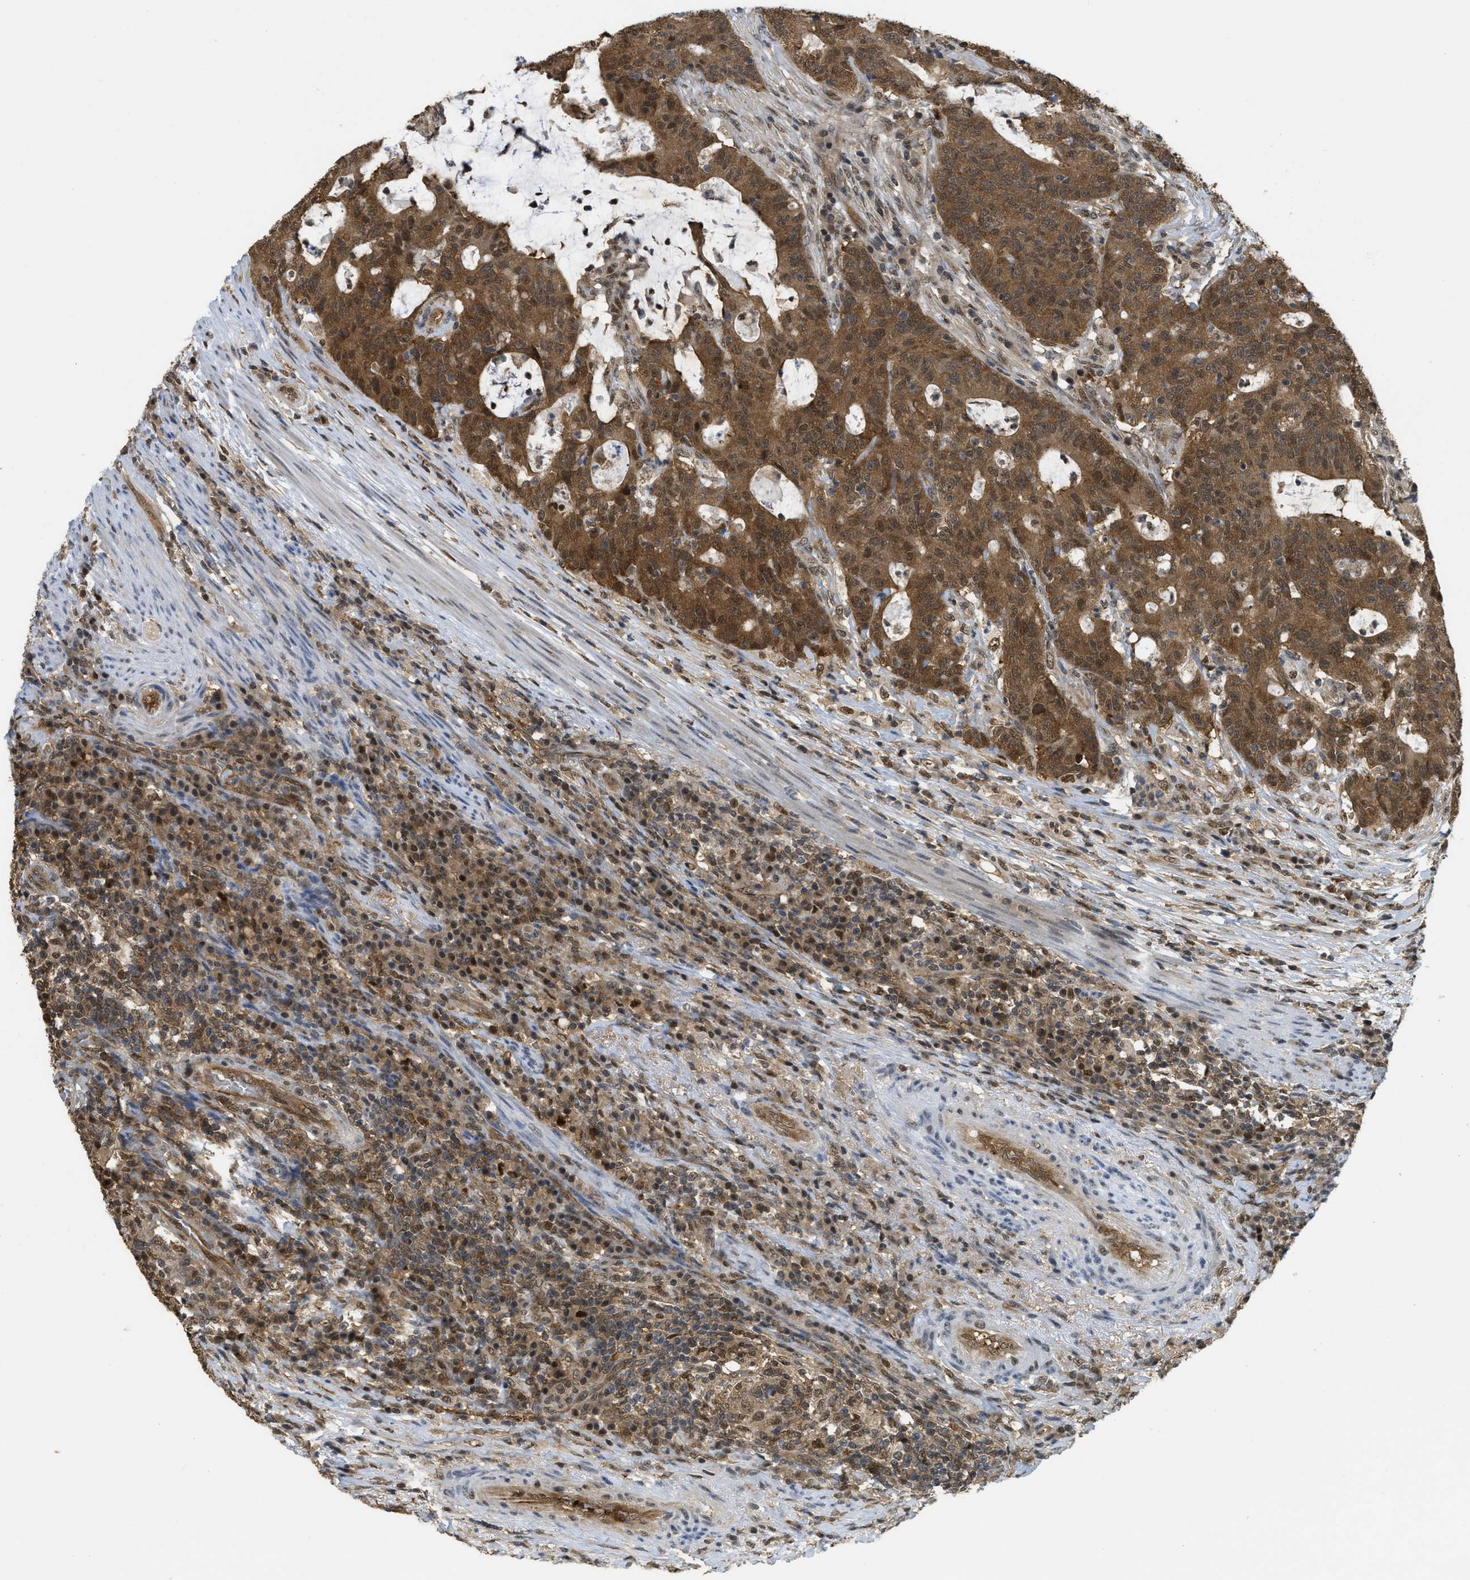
{"staining": {"intensity": "moderate", "quantity": ">75%", "location": "cytoplasmic/membranous,nuclear"}, "tissue": "colorectal cancer", "cell_type": "Tumor cells", "image_type": "cancer", "snomed": [{"axis": "morphology", "description": "Normal tissue, NOS"}, {"axis": "morphology", "description": "Adenocarcinoma, NOS"}, {"axis": "topography", "description": "Colon"}], "caption": "A histopathology image showing moderate cytoplasmic/membranous and nuclear expression in approximately >75% of tumor cells in colorectal cancer (adenocarcinoma), as visualized by brown immunohistochemical staining.", "gene": "PSMC5", "patient": {"sex": "female", "age": 75}}